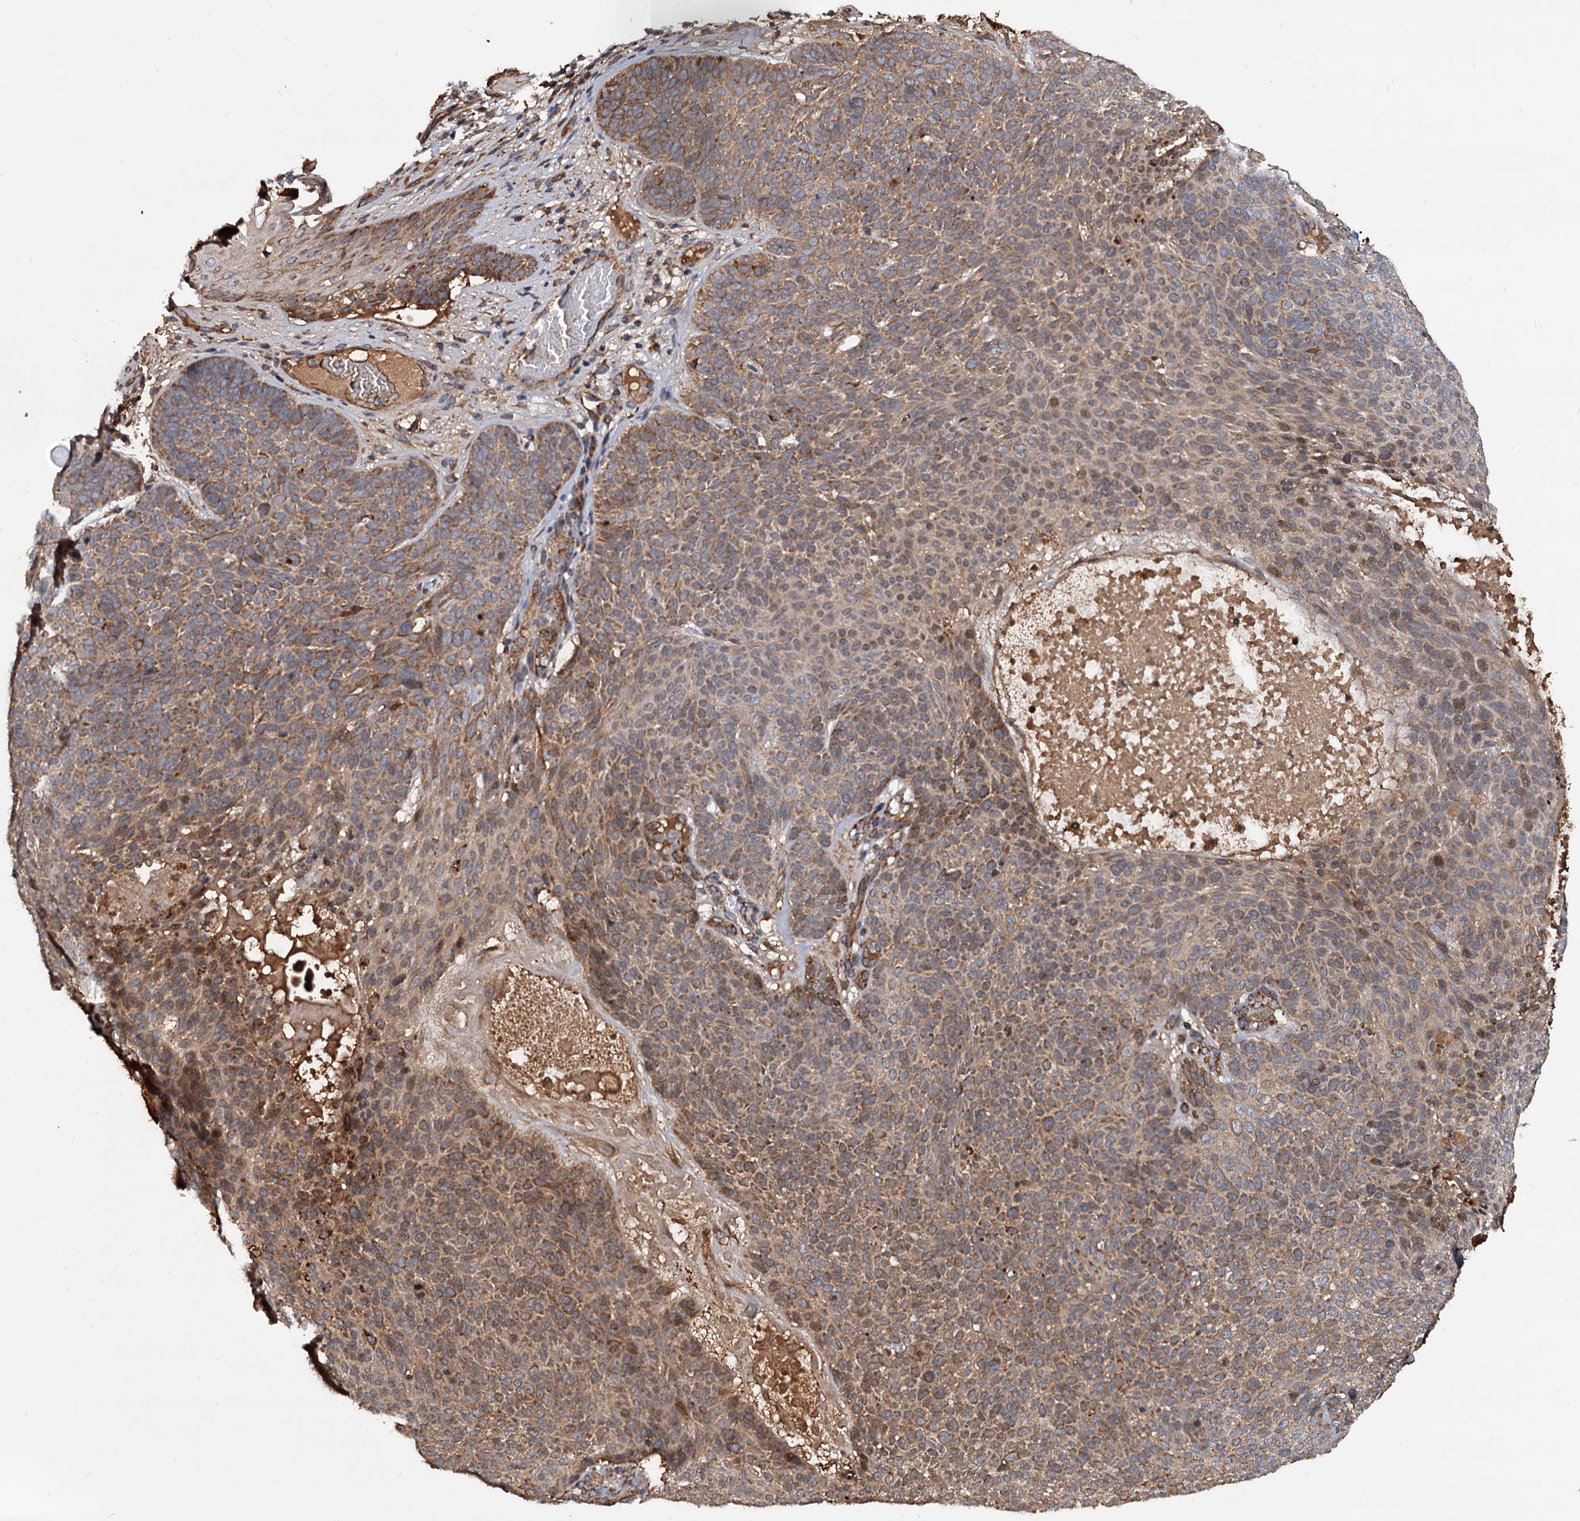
{"staining": {"intensity": "moderate", "quantity": ">75%", "location": "cytoplasmic/membranous"}, "tissue": "skin cancer", "cell_type": "Tumor cells", "image_type": "cancer", "snomed": [{"axis": "morphology", "description": "Basal cell carcinoma"}, {"axis": "topography", "description": "Skin"}], "caption": "Protein expression analysis of skin cancer (basal cell carcinoma) reveals moderate cytoplasmic/membranous staining in approximately >75% of tumor cells.", "gene": "MRPL42", "patient": {"sex": "male", "age": 85}}